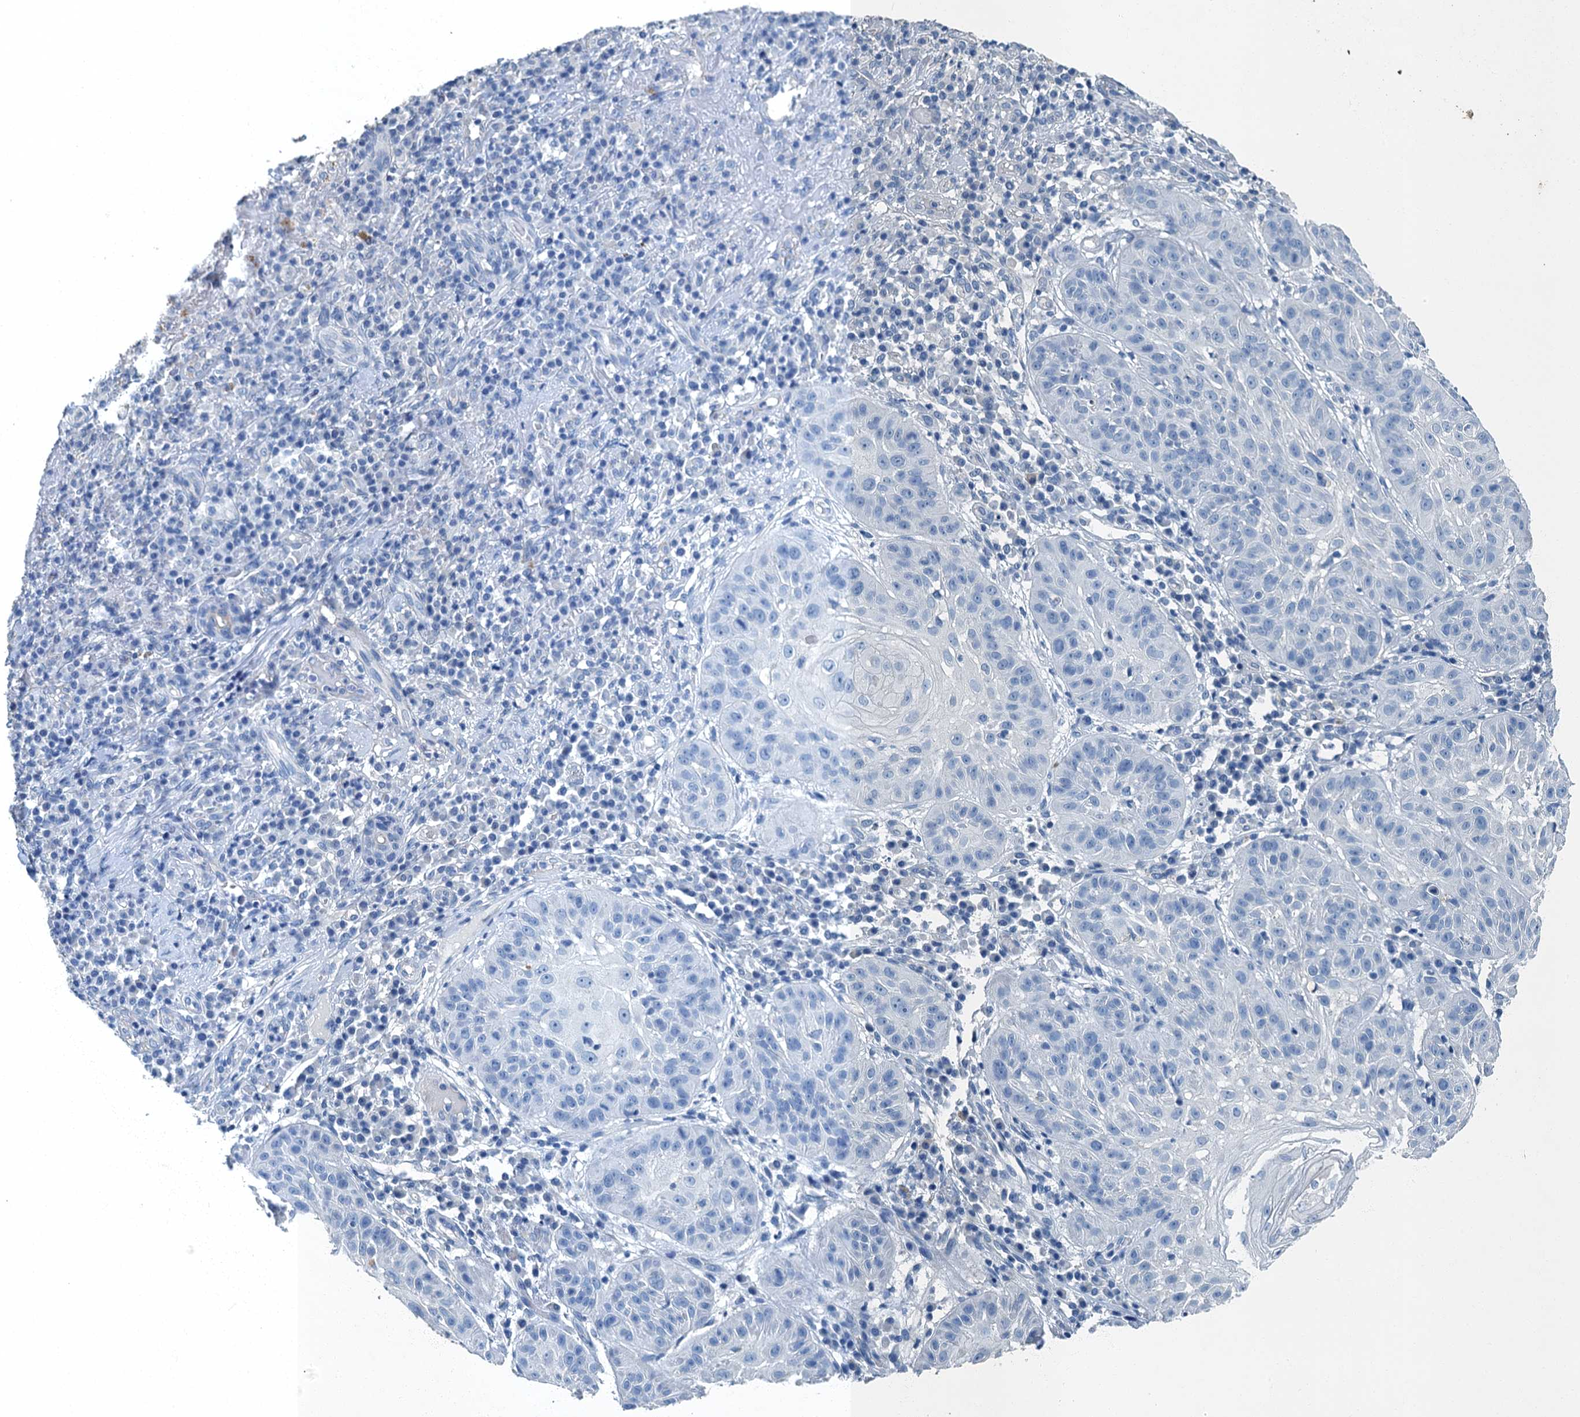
{"staining": {"intensity": "negative", "quantity": "none", "location": "none"}, "tissue": "skin cancer", "cell_type": "Tumor cells", "image_type": "cancer", "snomed": [{"axis": "morphology", "description": "Normal tissue, NOS"}, {"axis": "morphology", "description": "Basal cell carcinoma"}, {"axis": "topography", "description": "Skin"}], "caption": "A photomicrograph of human skin cancer (basal cell carcinoma) is negative for staining in tumor cells.", "gene": "GADL1", "patient": {"sex": "male", "age": 93}}